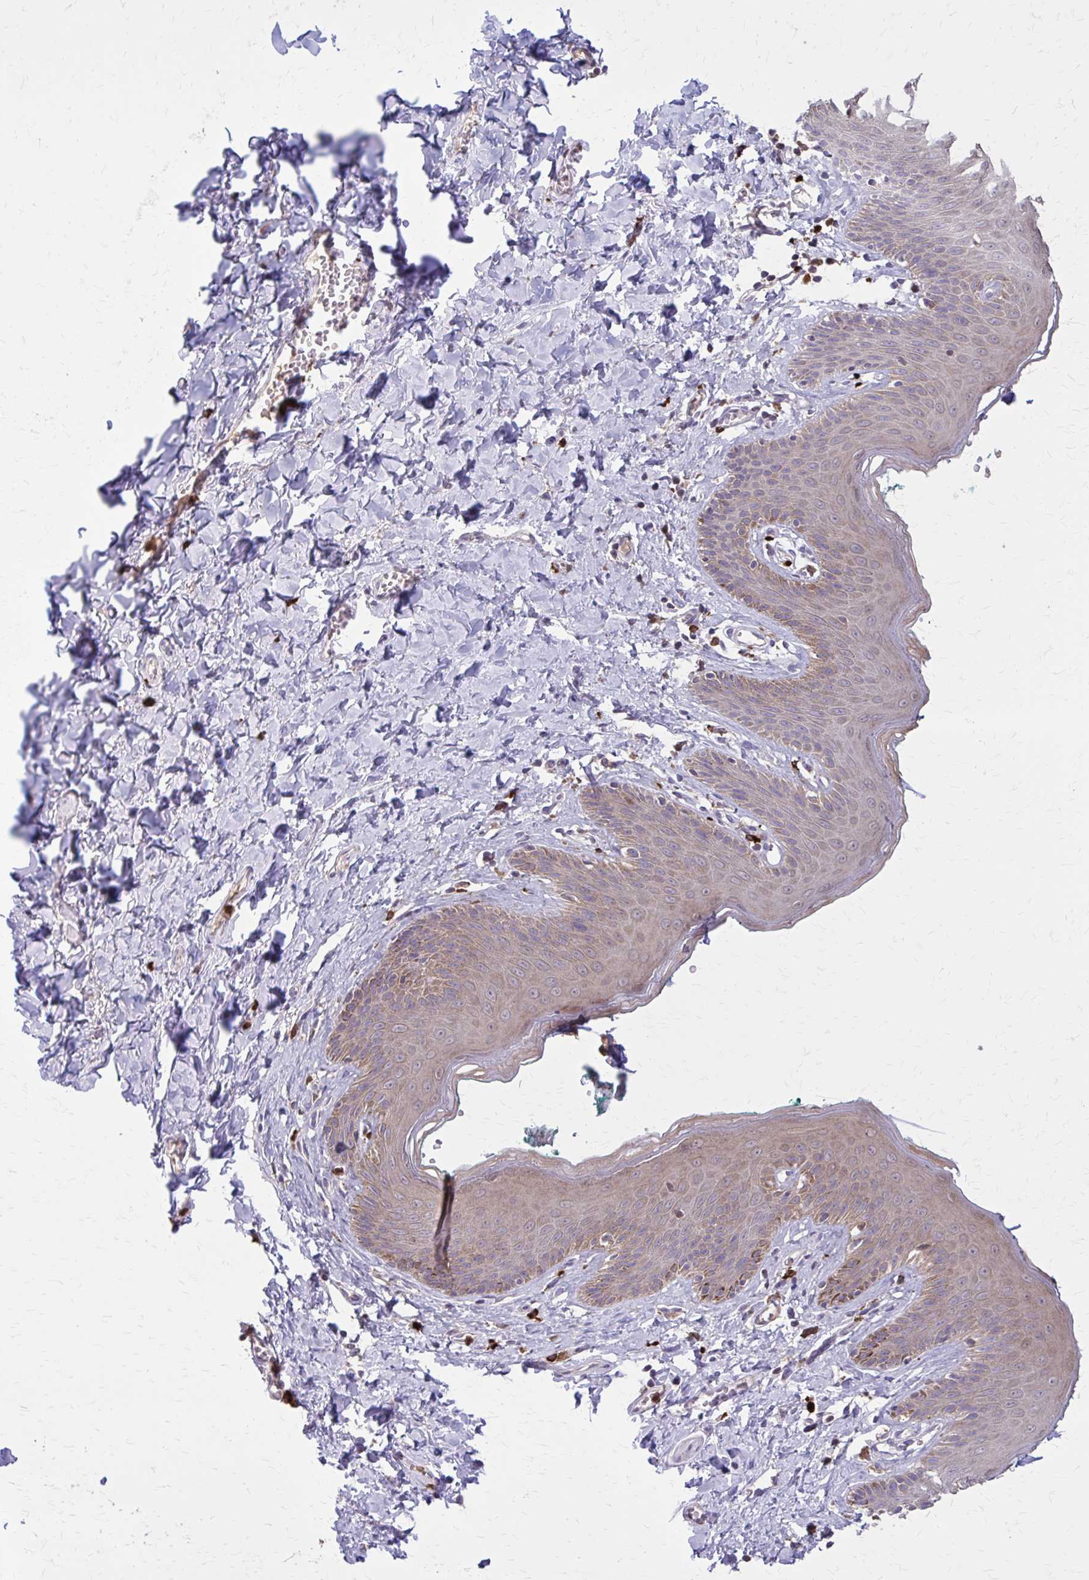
{"staining": {"intensity": "moderate", "quantity": "25%-75%", "location": "cytoplasmic/membranous,nuclear"}, "tissue": "skin", "cell_type": "Epidermal cells", "image_type": "normal", "snomed": [{"axis": "morphology", "description": "Normal tissue, NOS"}, {"axis": "topography", "description": "Vulva"}, {"axis": "topography", "description": "Peripheral nerve tissue"}], "caption": "This is an image of immunohistochemistry (IHC) staining of benign skin, which shows moderate positivity in the cytoplasmic/membranous,nuclear of epidermal cells.", "gene": "NRBF2", "patient": {"sex": "female", "age": 66}}